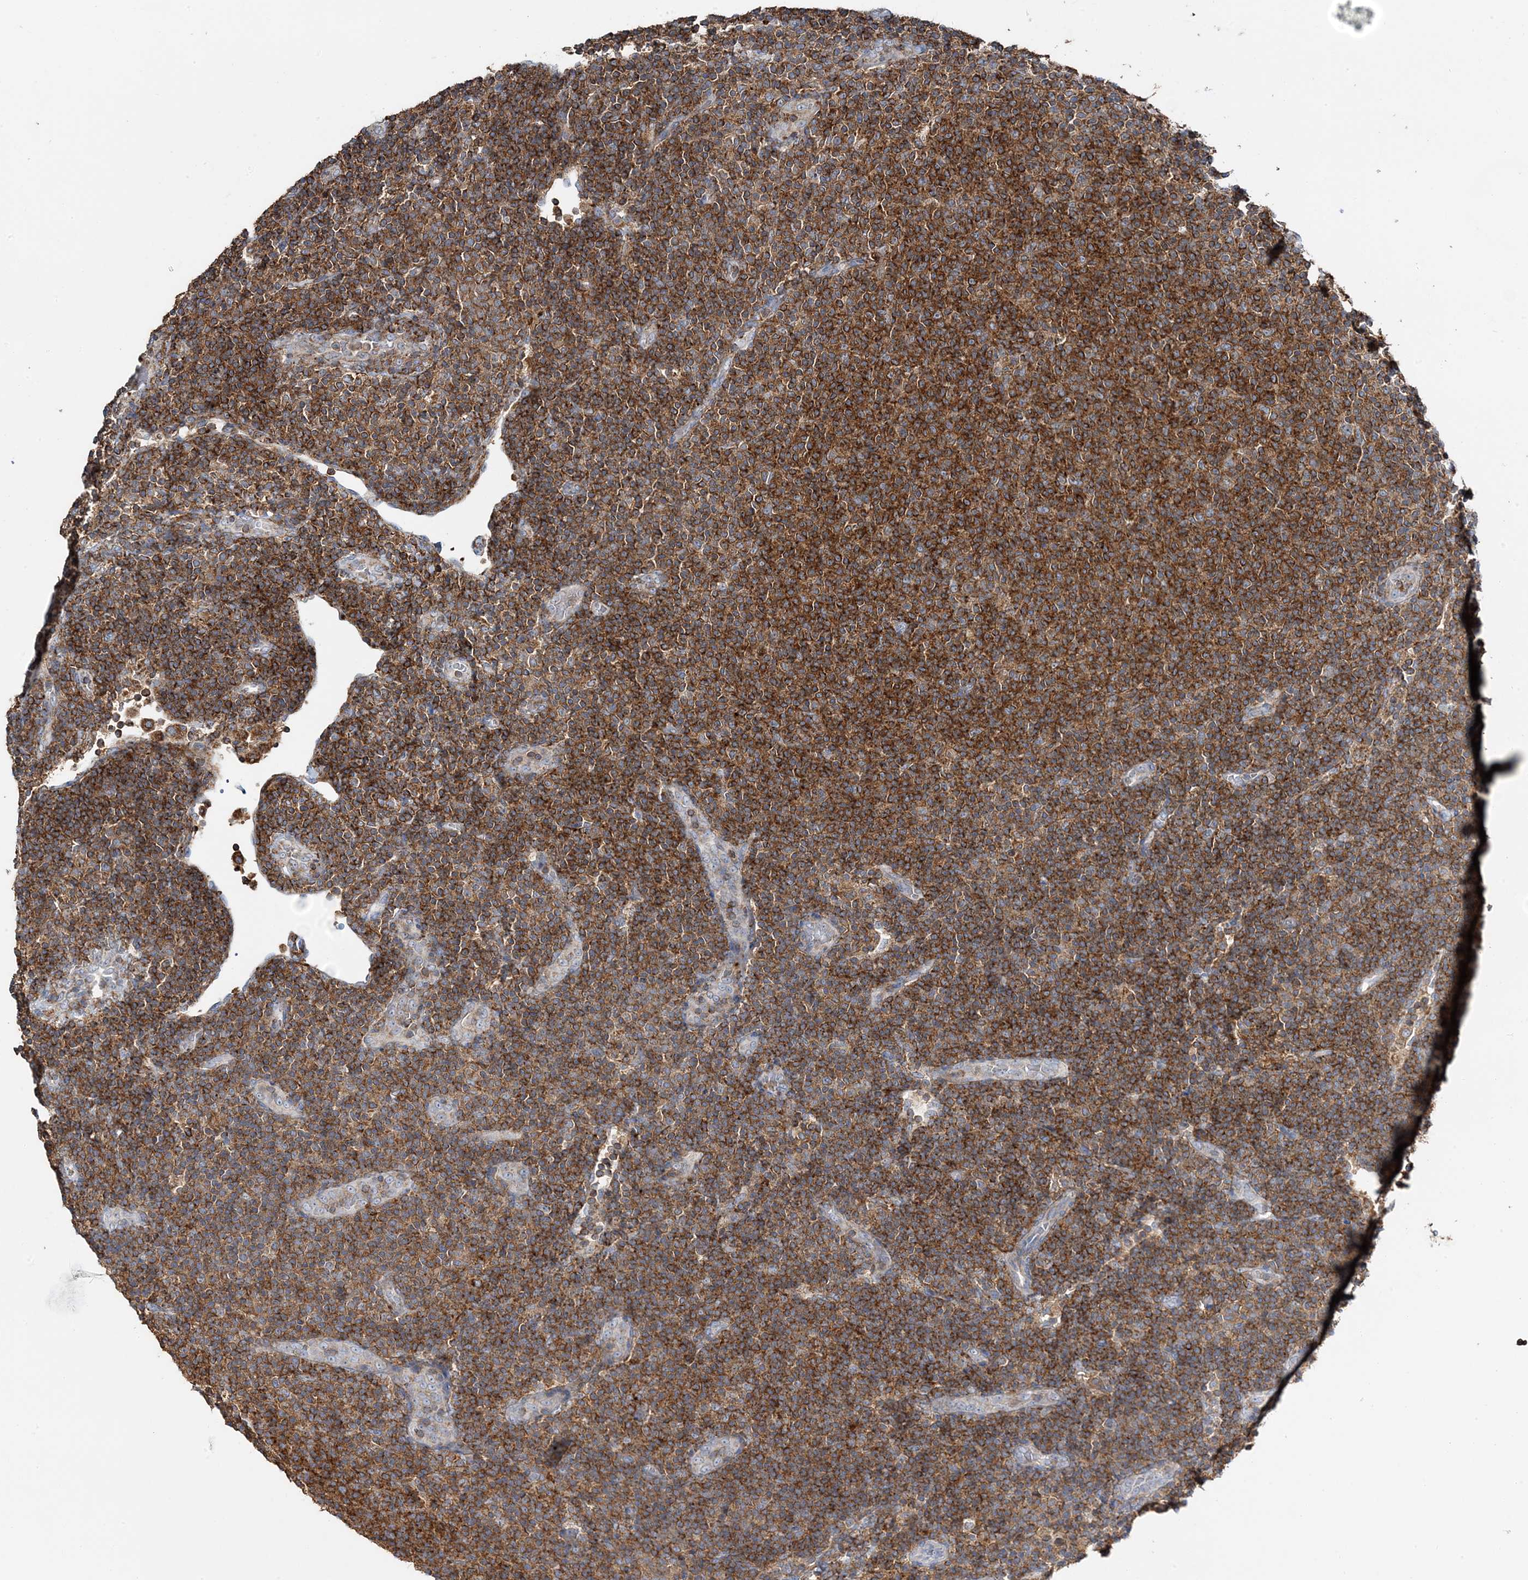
{"staining": {"intensity": "strong", "quantity": ">75%", "location": "cytoplasmic/membranous"}, "tissue": "lymphoma", "cell_type": "Tumor cells", "image_type": "cancer", "snomed": [{"axis": "morphology", "description": "Malignant lymphoma, non-Hodgkin's type, Low grade"}, {"axis": "topography", "description": "Lymph node"}], "caption": "About >75% of tumor cells in malignant lymphoma, non-Hodgkin's type (low-grade) show strong cytoplasmic/membranous protein positivity as visualized by brown immunohistochemical staining.", "gene": "TMLHE", "patient": {"sex": "male", "age": 66}}